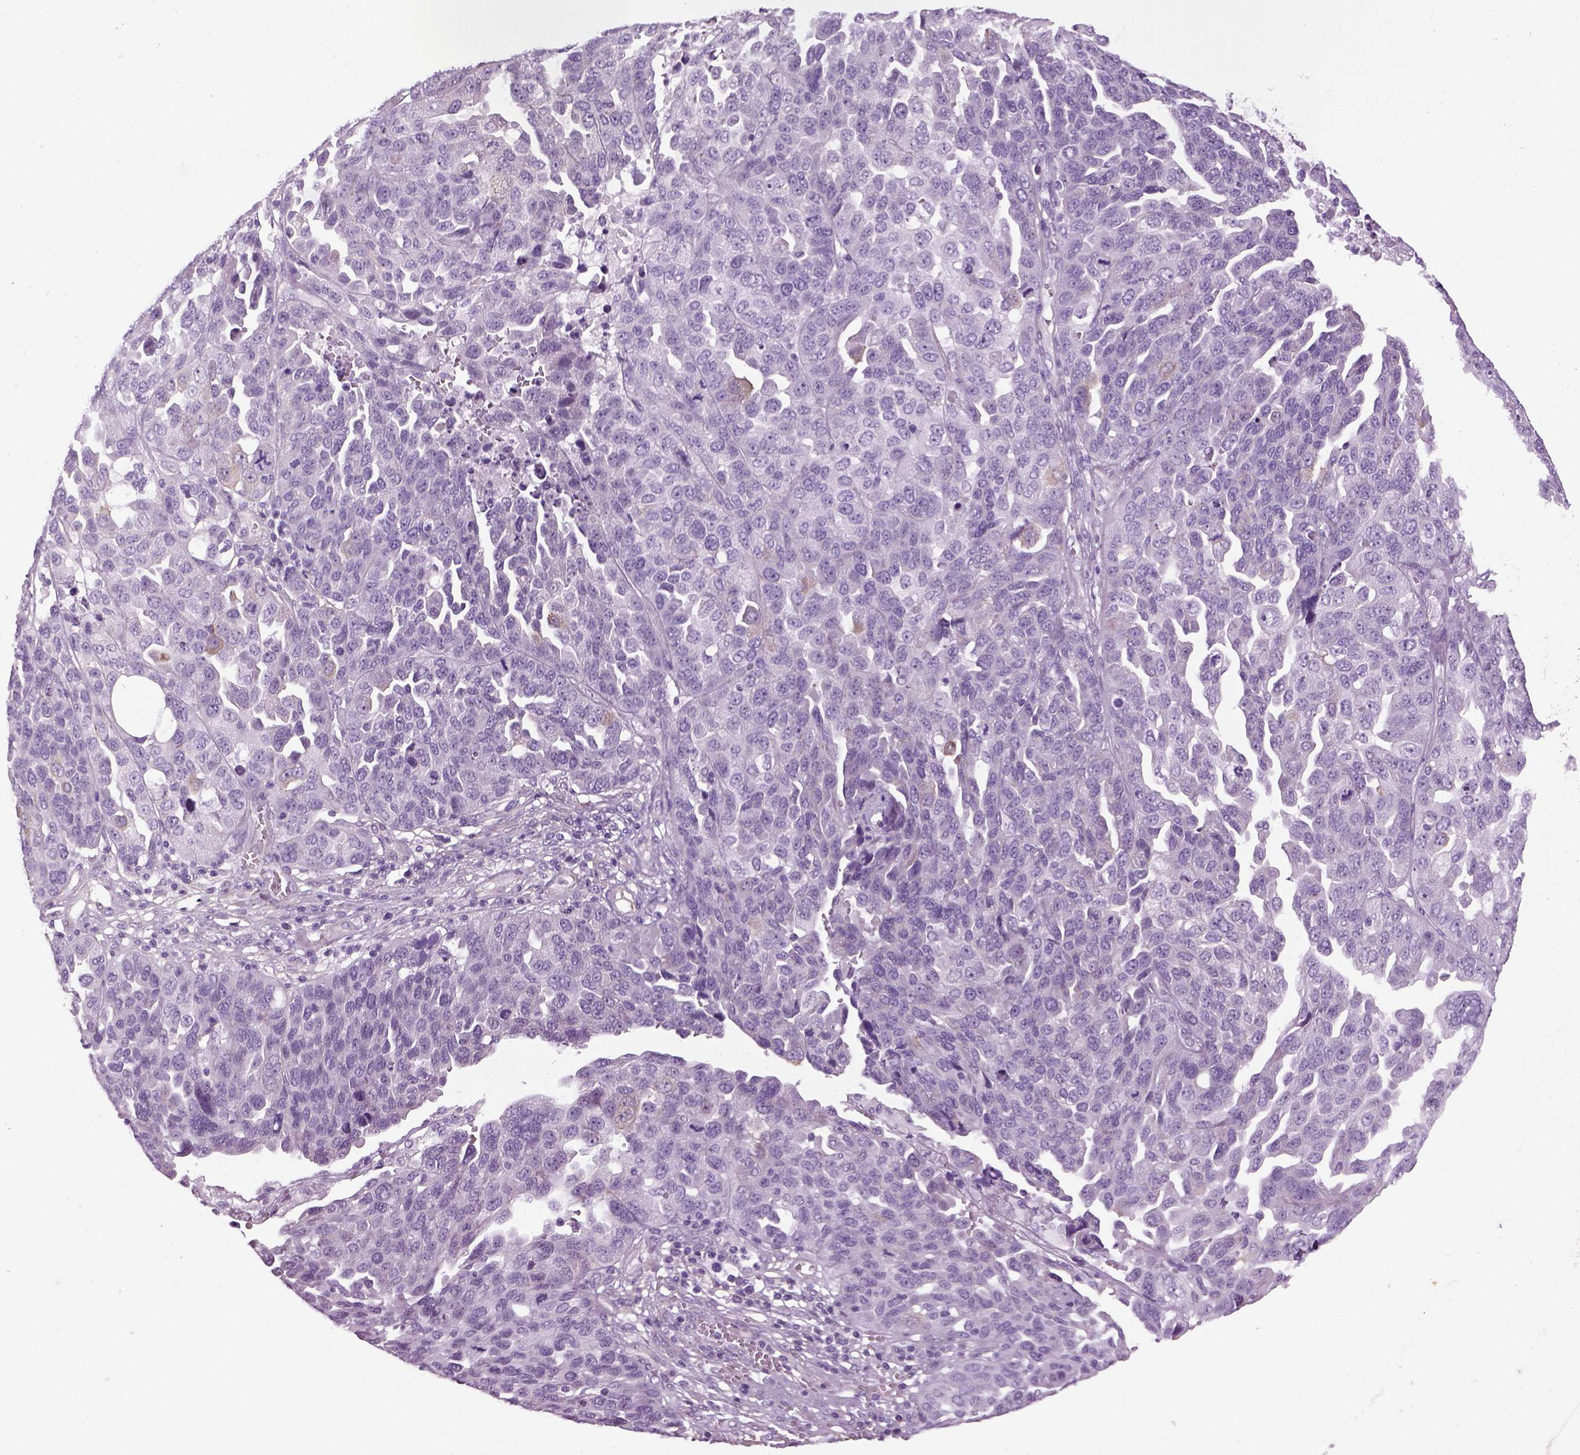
{"staining": {"intensity": "negative", "quantity": "none", "location": "none"}, "tissue": "ovarian cancer", "cell_type": "Tumor cells", "image_type": "cancer", "snomed": [{"axis": "morphology", "description": "Cystadenocarcinoma, serous, NOS"}, {"axis": "topography", "description": "Ovary"}], "caption": "Tumor cells show no significant staining in ovarian serous cystadenocarcinoma.", "gene": "FAM161A", "patient": {"sex": "female", "age": 87}}